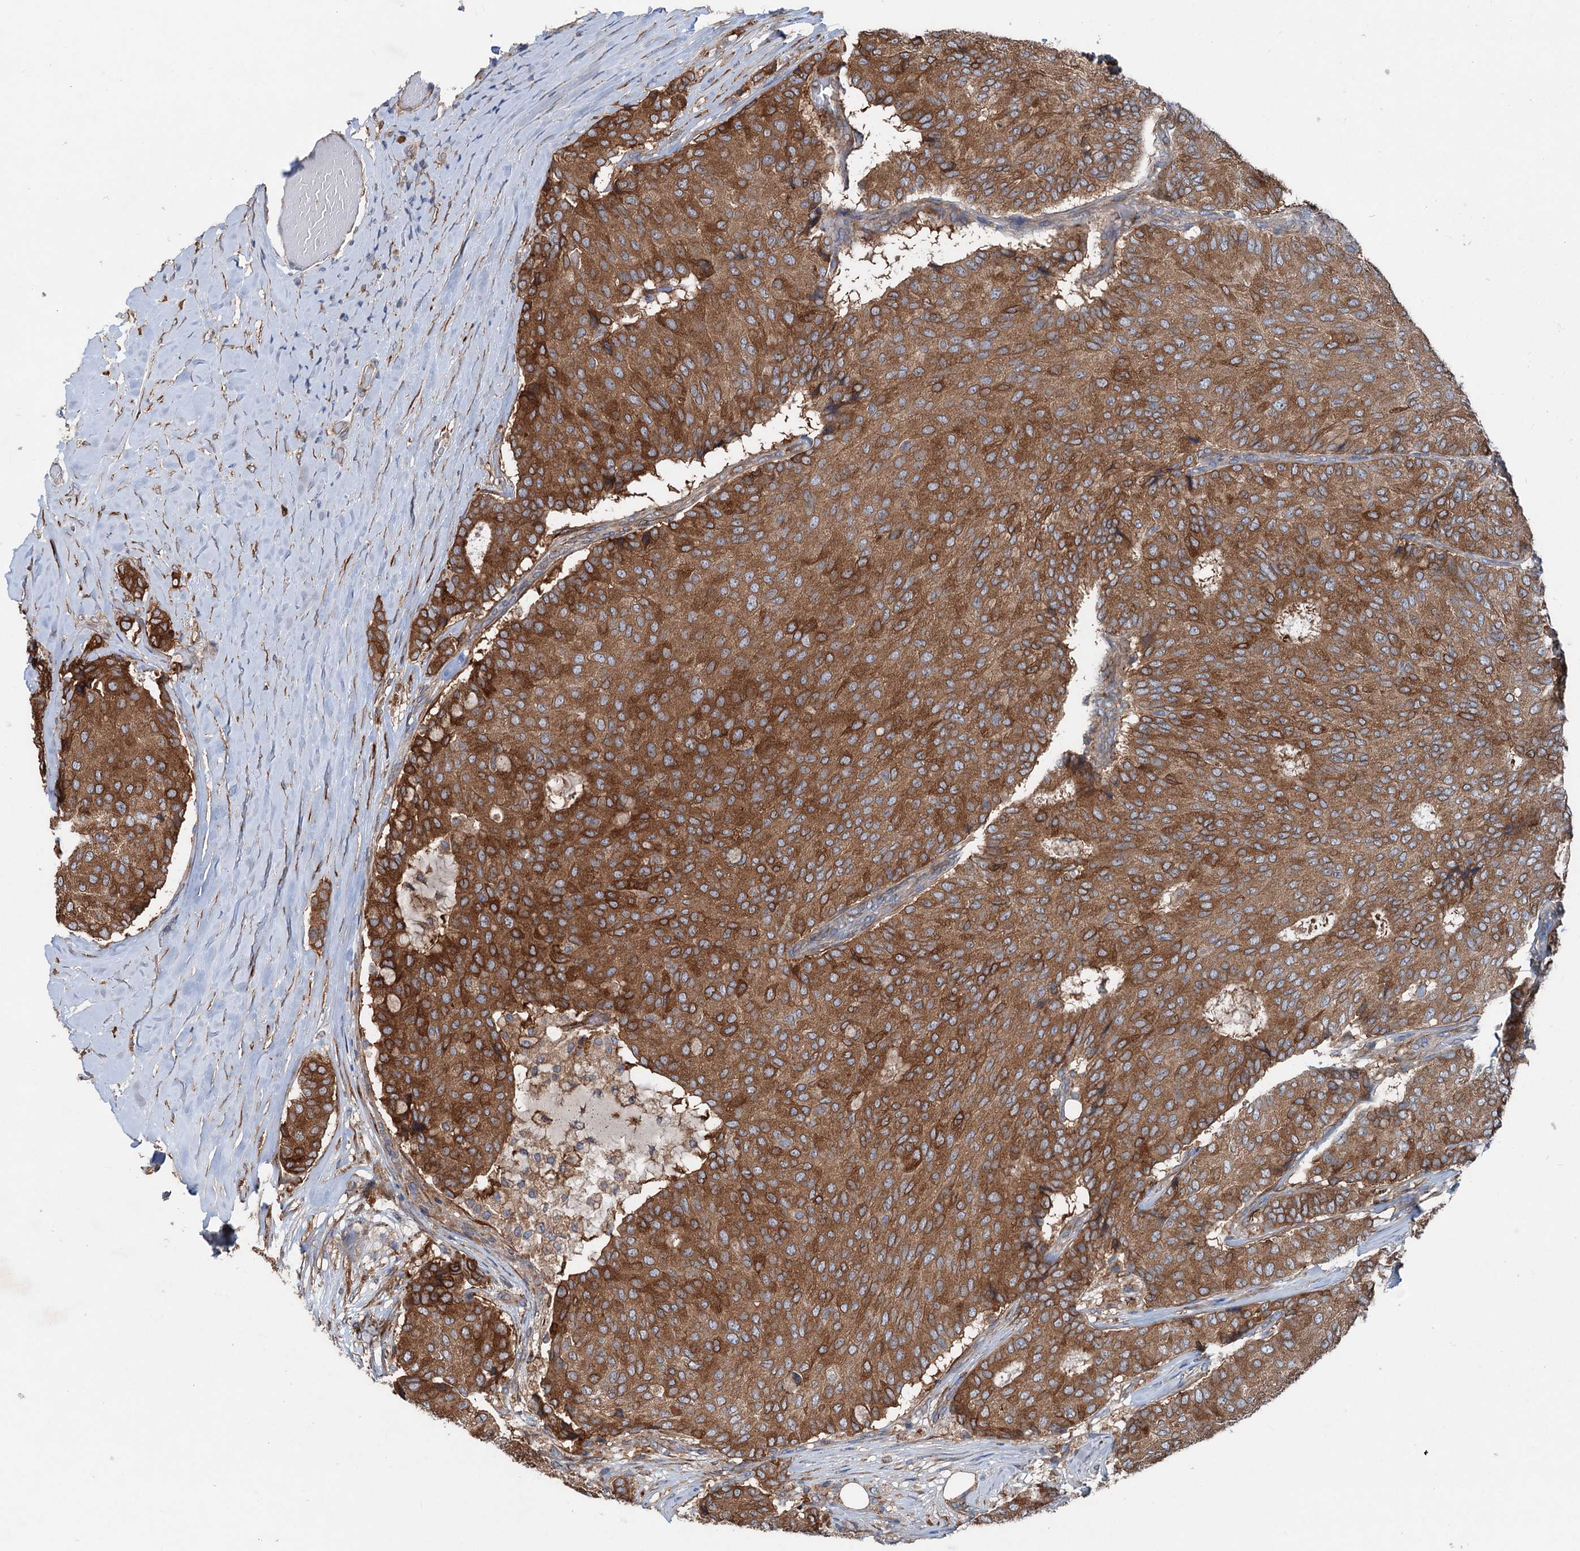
{"staining": {"intensity": "strong", "quantity": ">75%", "location": "cytoplasmic/membranous"}, "tissue": "breast cancer", "cell_type": "Tumor cells", "image_type": "cancer", "snomed": [{"axis": "morphology", "description": "Duct carcinoma"}, {"axis": "topography", "description": "Breast"}], "caption": "Infiltrating ductal carcinoma (breast) stained with DAB IHC reveals high levels of strong cytoplasmic/membranous expression in approximately >75% of tumor cells.", "gene": "CALCOCO1", "patient": {"sex": "female", "age": 75}}